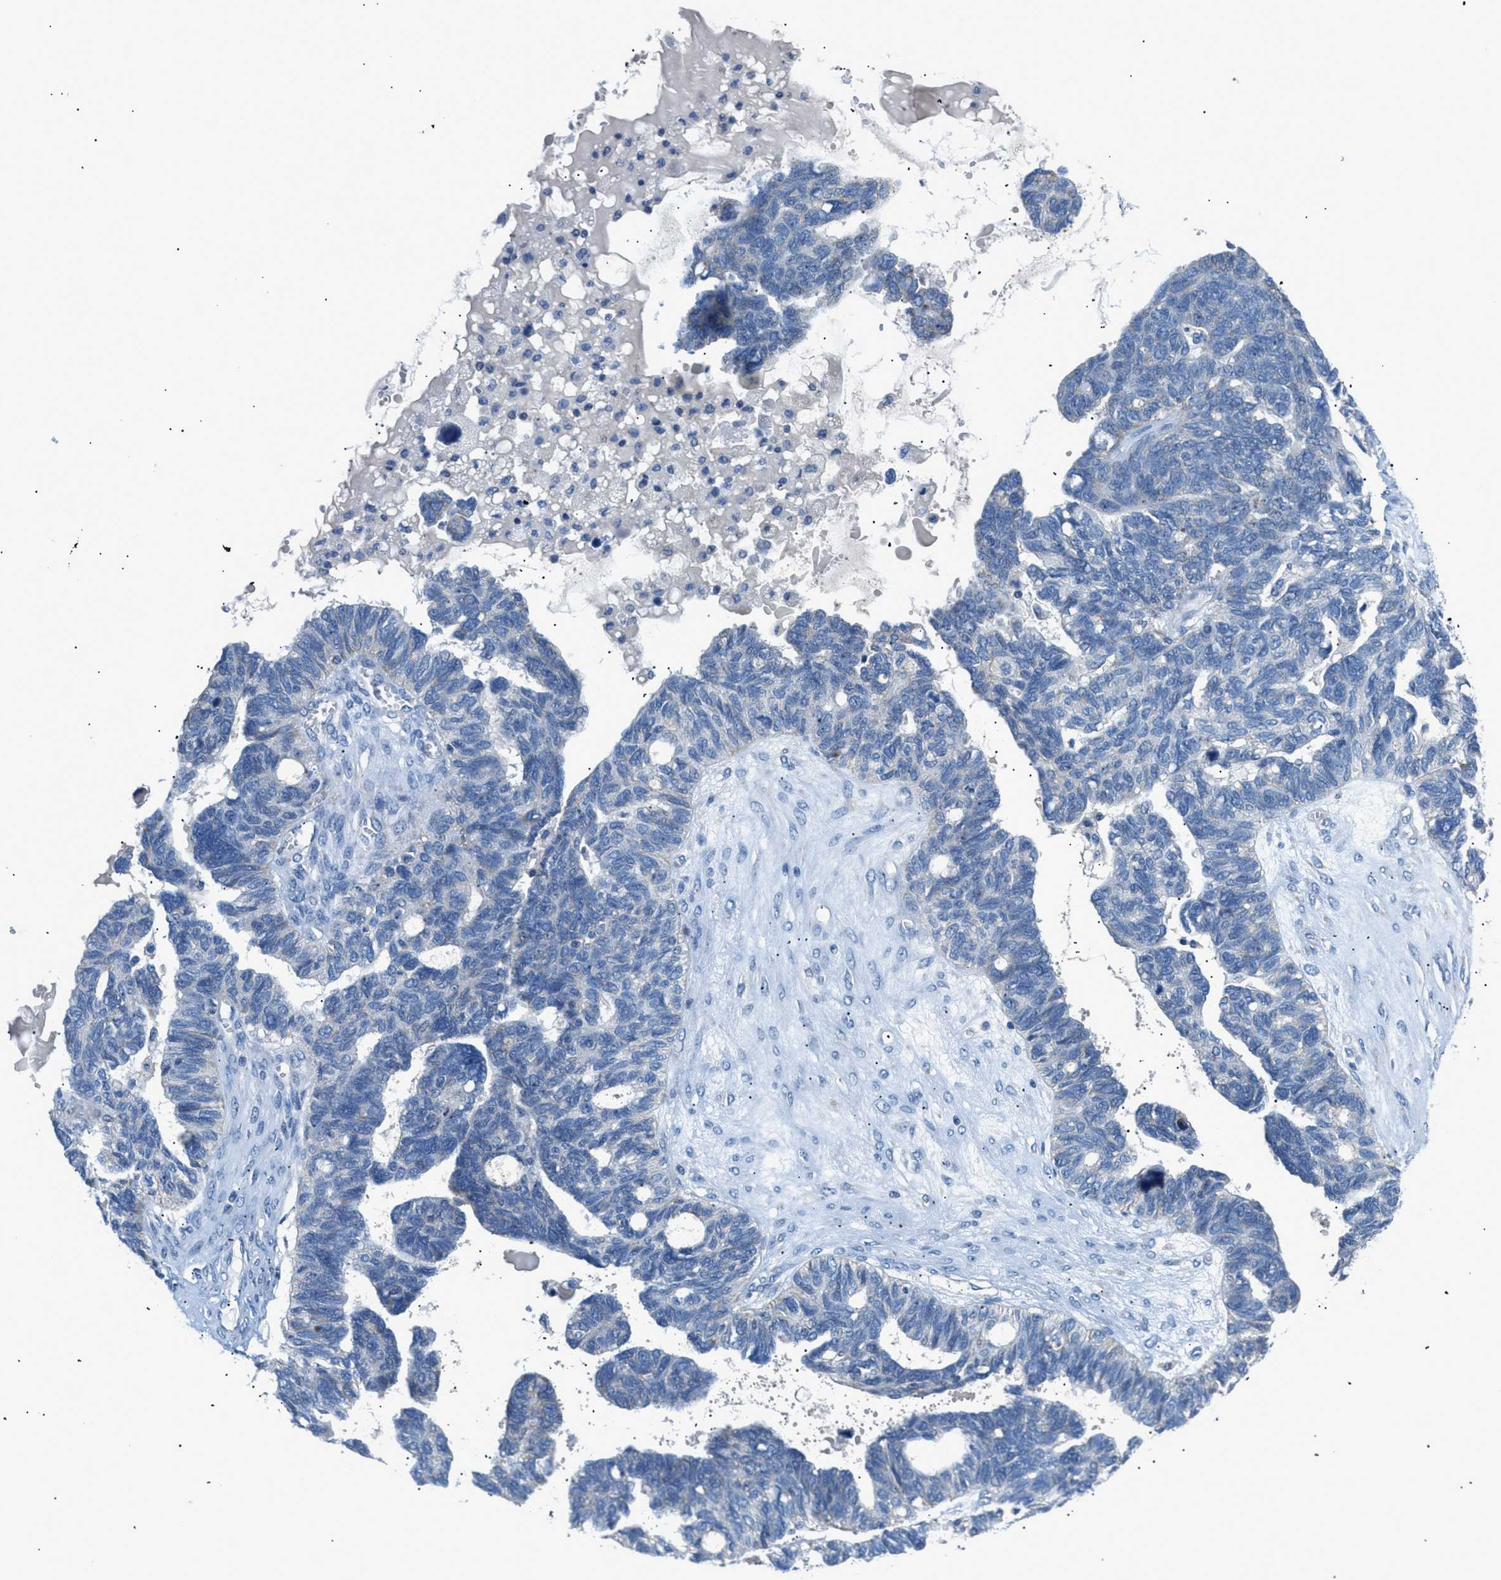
{"staining": {"intensity": "negative", "quantity": "none", "location": "none"}, "tissue": "ovarian cancer", "cell_type": "Tumor cells", "image_type": "cancer", "snomed": [{"axis": "morphology", "description": "Cystadenocarcinoma, serous, NOS"}, {"axis": "topography", "description": "Ovary"}], "caption": "This is an immunohistochemistry (IHC) photomicrograph of serous cystadenocarcinoma (ovarian). There is no expression in tumor cells.", "gene": "ILDR1", "patient": {"sex": "female", "age": 79}}